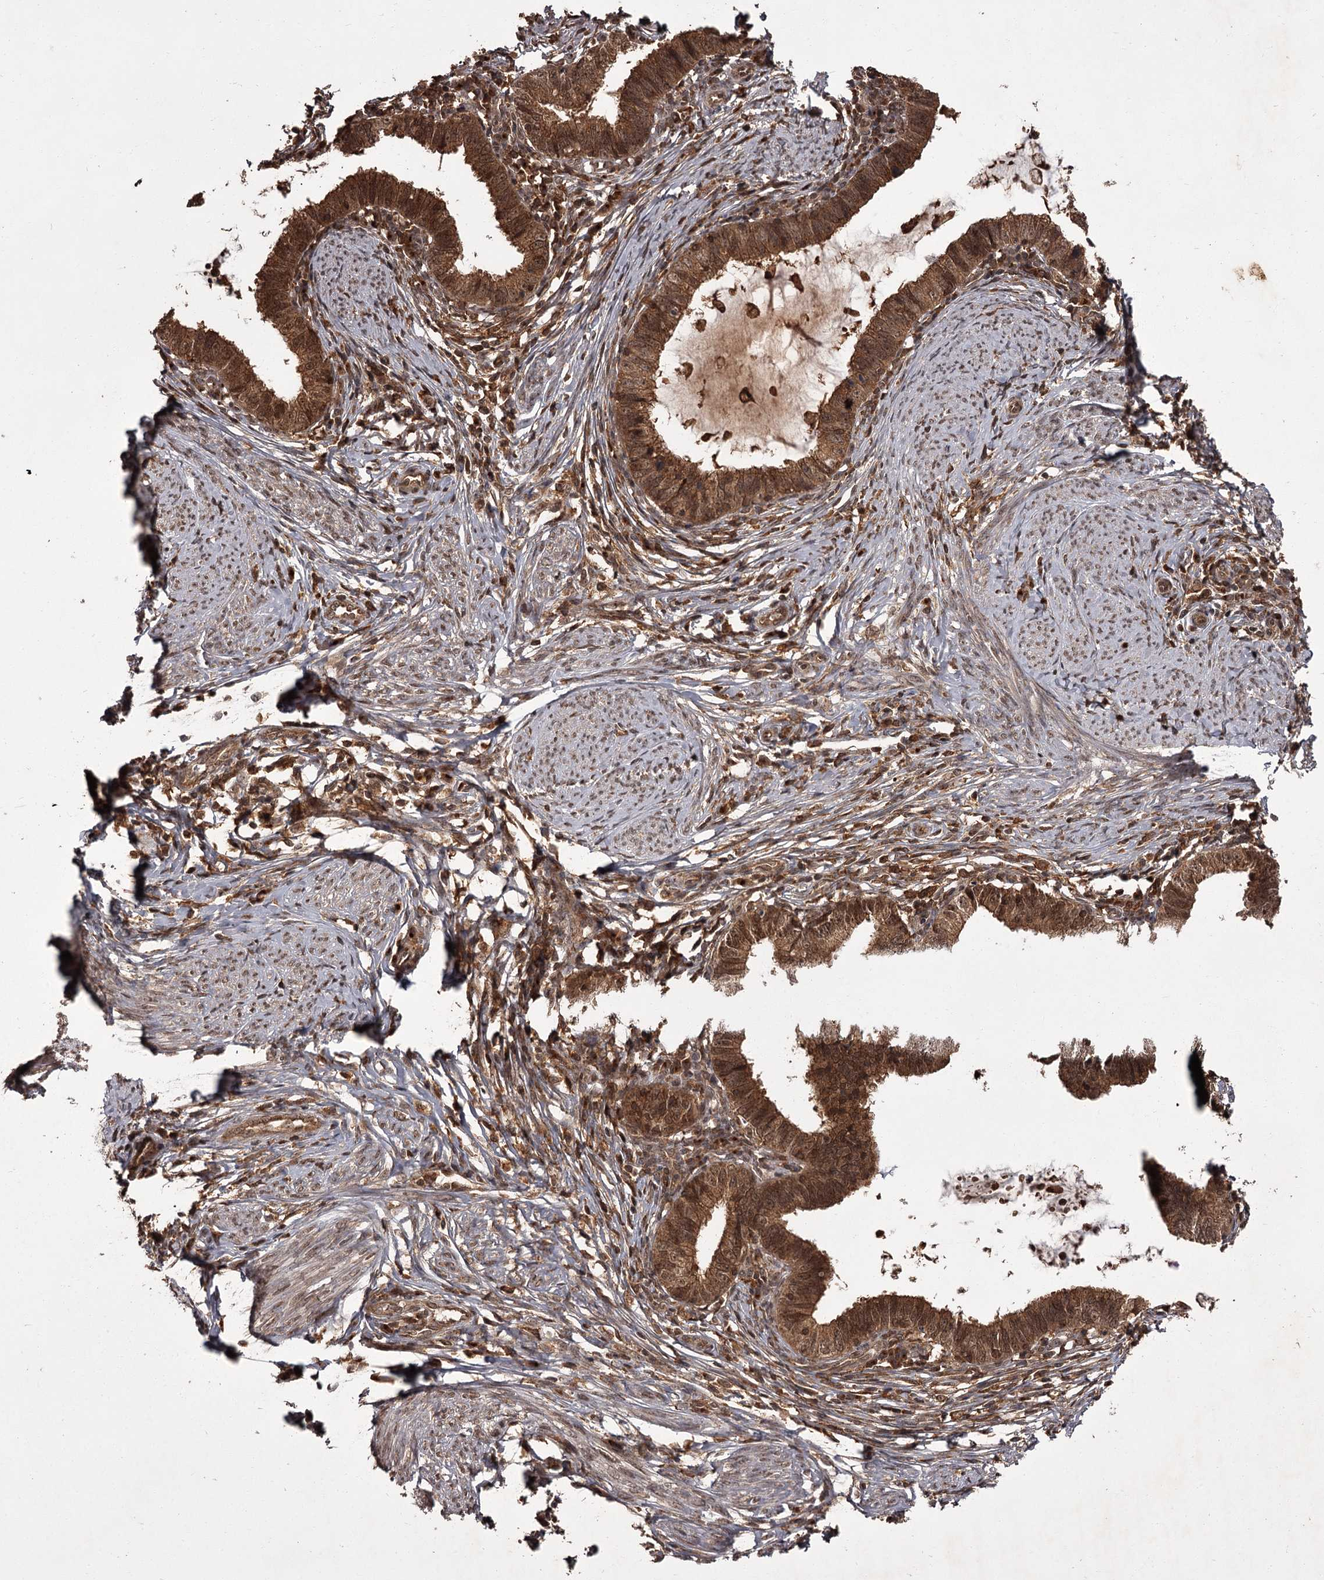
{"staining": {"intensity": "moderate", "quantity": ">75%", "location": "cytoplasmic/membranous,nuclear"}, "tissue": "cervical cancer", "cell_type": "Tumor cells", "image_type": "cancer", "snomed": [{"axis": "morphology", "description": "Adenocarcinoma, NOS"}, {"axis": "topography", "description": "Cervix"}], "caption": "The image demonstrates immunohistochemical staining of cervical adenocarcinoma. There is moderate cytoplasmic/membranous and nuclear expression is identified in approximately >75% of tumor cells.", "gene": "TBC1D23", "patient": {"sex": "female", "age": 36}}